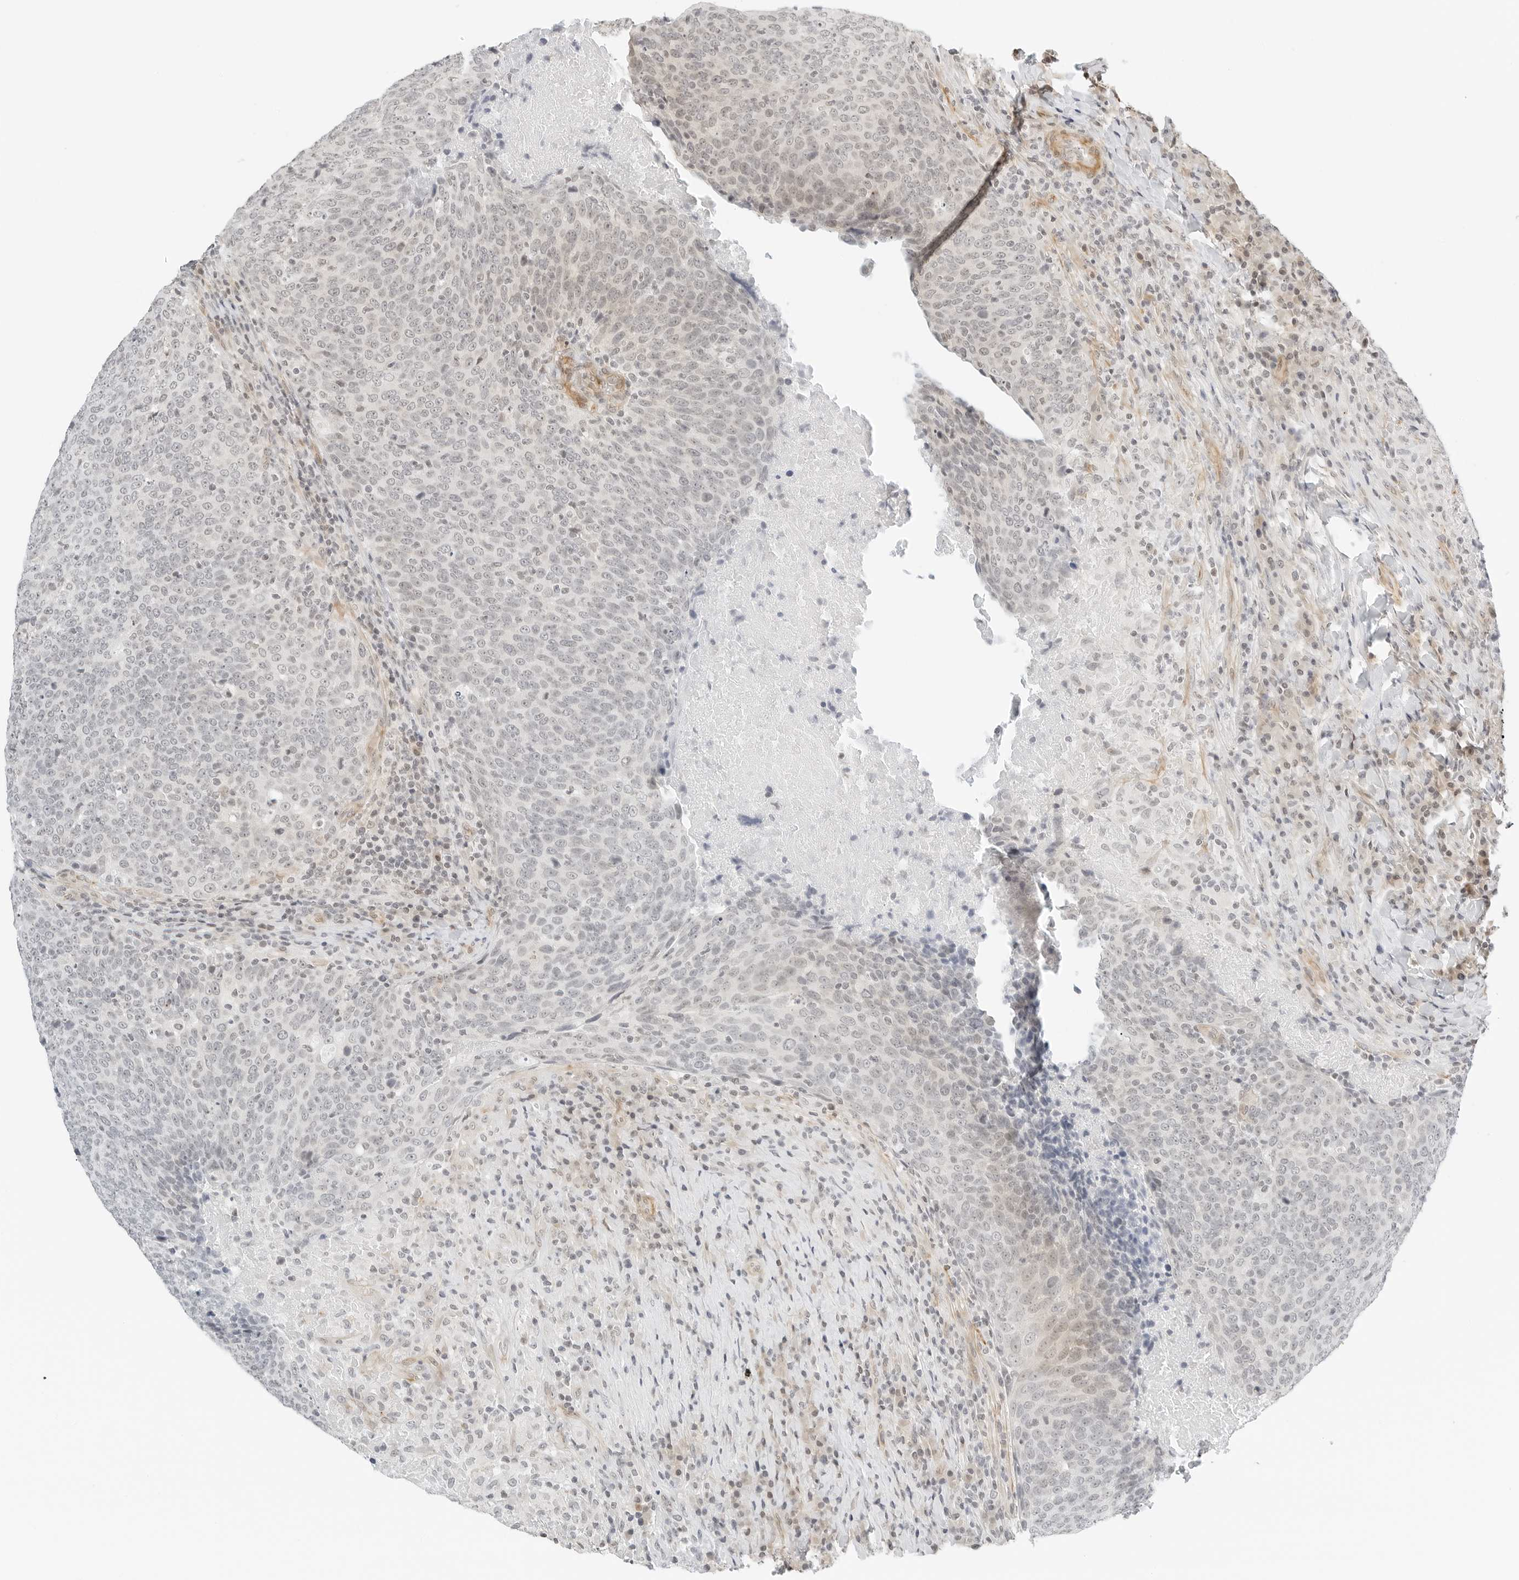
{"staining": {"intensity": "weak", "quantity": "<25%", "location": "nuclear"}, "tissue": "head and neck cancer", "cell_type": "Tumor cells", "image_type": "cancer", "snomed": [{"axis": "morphology", "description": "Squamous cell carcinoma, NOS"}, {"axis": "morphology", "description": "Squamous cell carcinoma, metastatic, NOS"}, {"axis": "topography", "description": "Lymph node"}, {"axis": "topography", "description": "Head-Neck"}], "caption": "Tumor cells show no significant protein expression in head and neck squamous cell carcinoma.", "gene": "NEO1", "patient": {"sex": "male", "age": 62}}